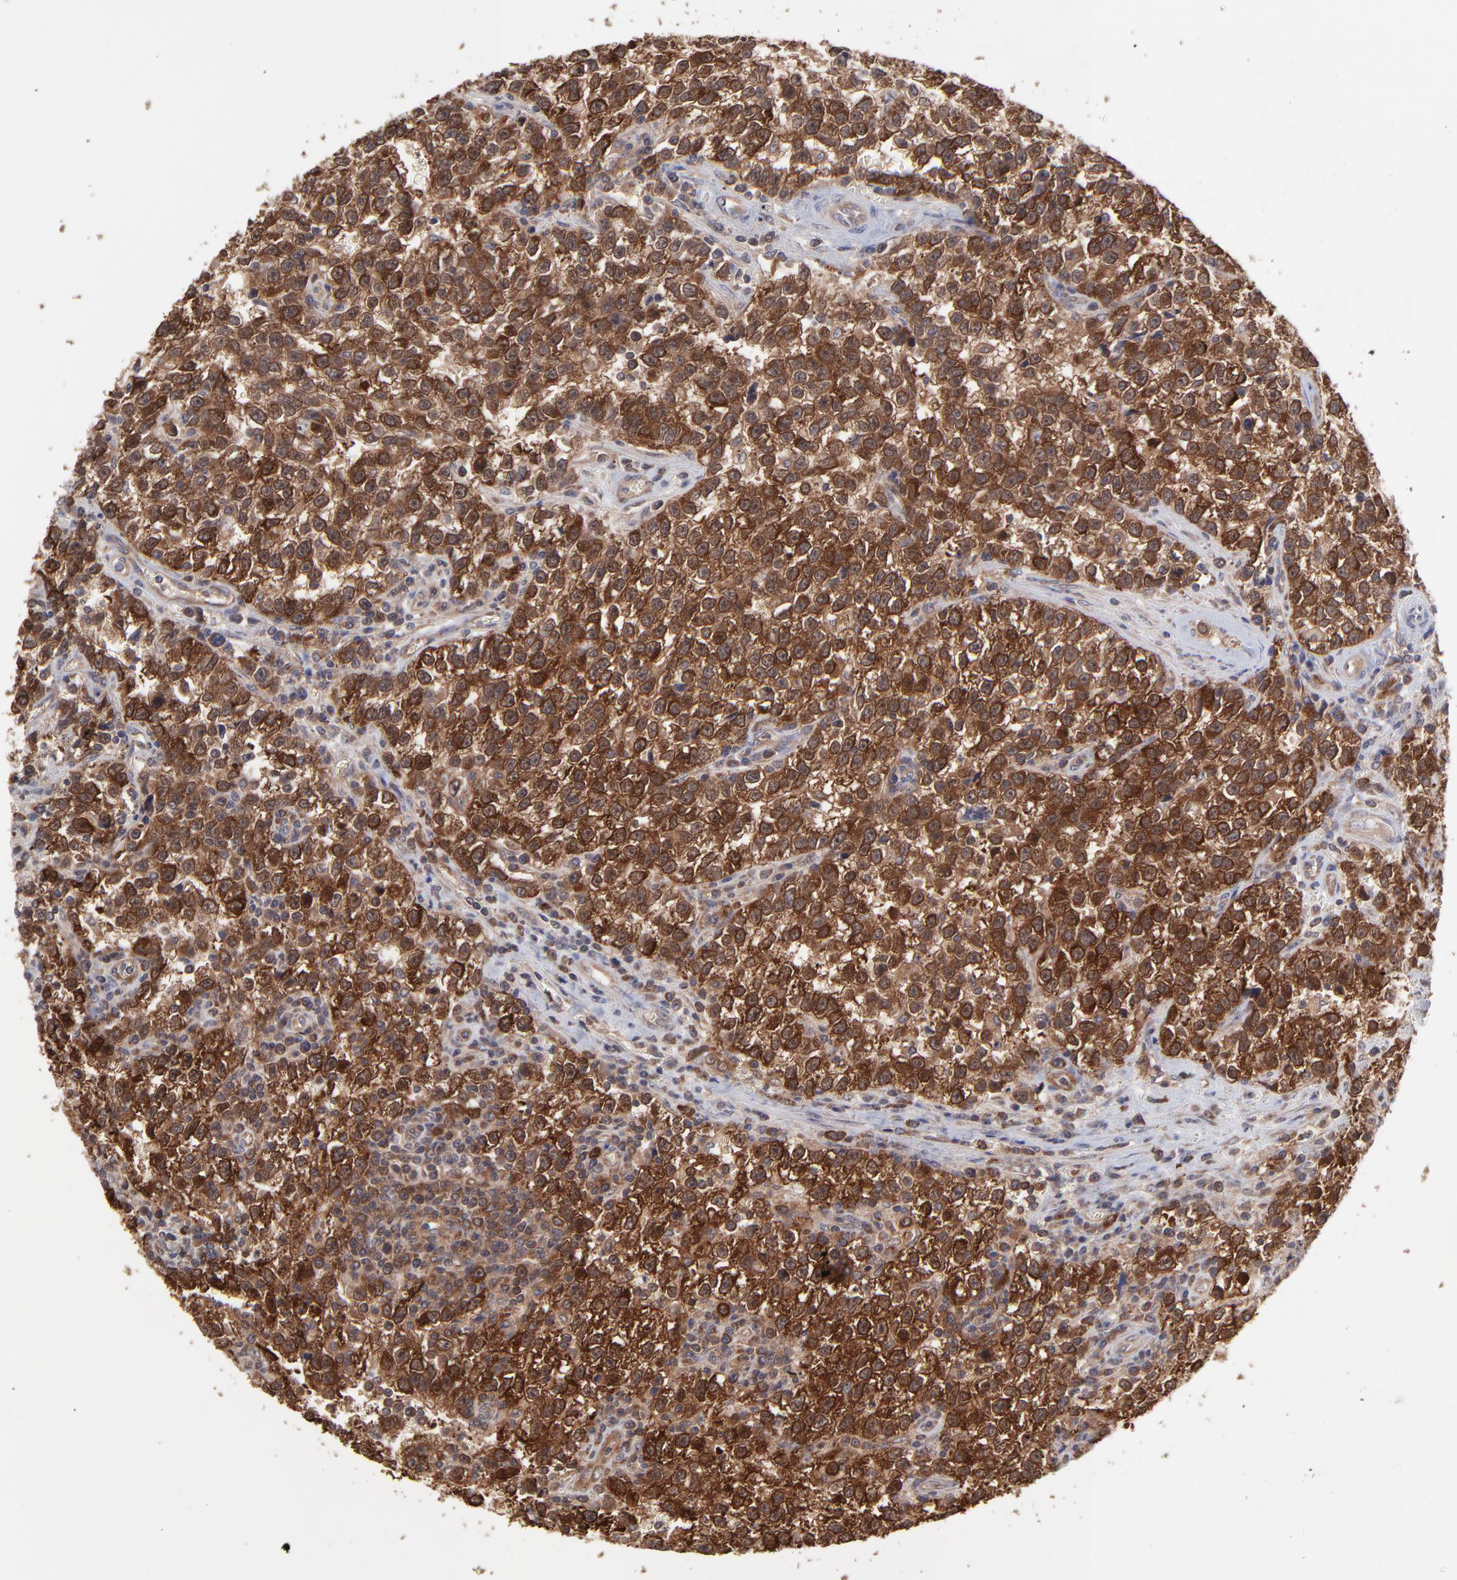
{"staining": {"intensity": "strong", "quantity": ">75%", "location": "cytoplasmic/membranous"}, "tissue": "testis cancer", "cell_type": "Tumor cells", "image_type": "cancer", "snomed": [{"axis": "morphology", "description": "Seminoma, NOS"}, {"axis": "topography", "description": "Testis"}], "caption": "Human testis cancer stained with a brown dye displays strong cytoplasmic/membranous positive staining in approximately >75% of tumor cells.", "gene": "GART", "patient": {"sex": "male", "age": 38}}